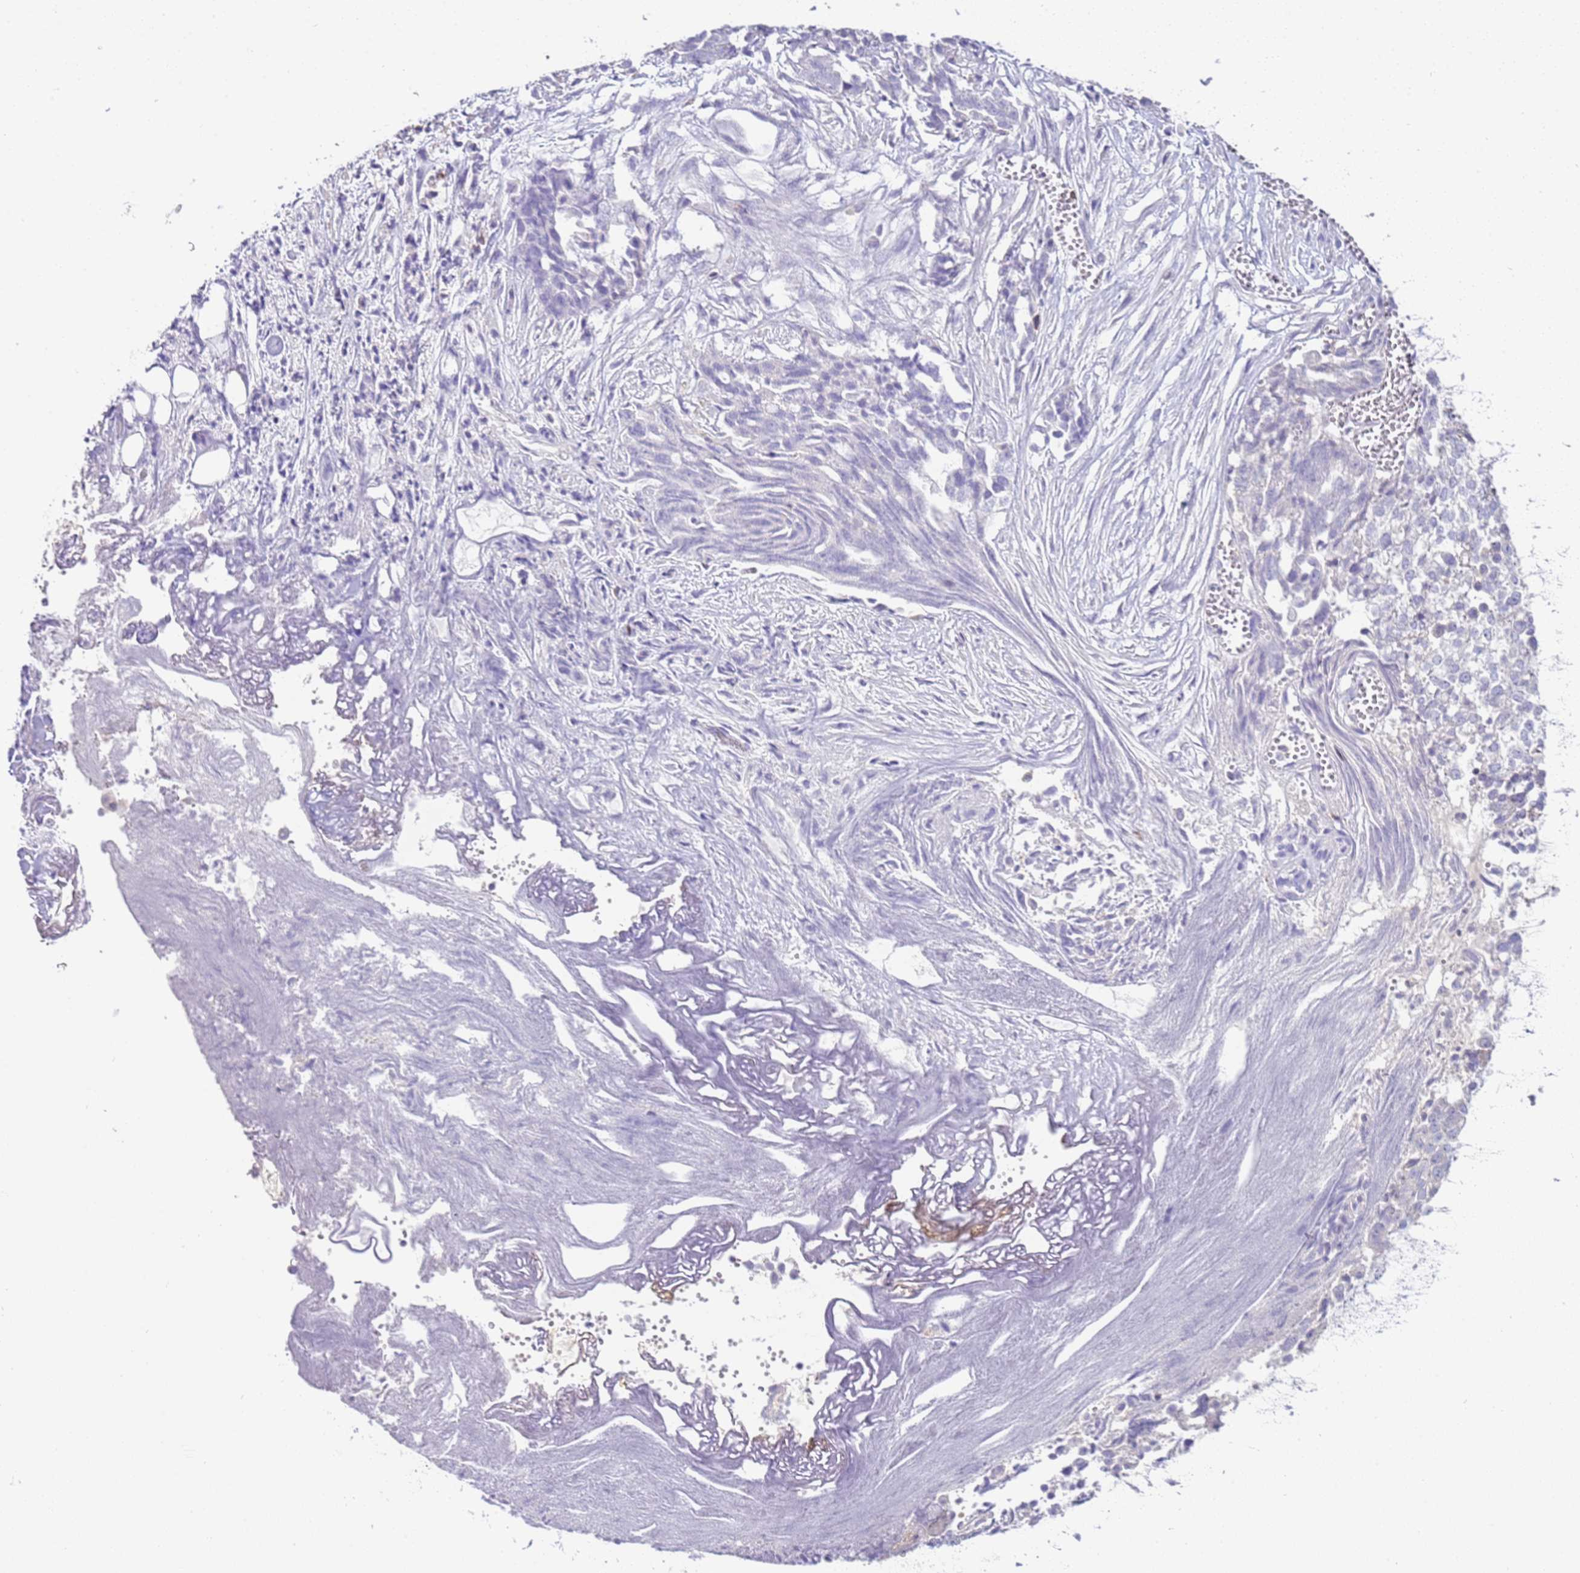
{"staining": {"intensity": "negative", "quantity": "none", "location": "none"}, "tissue": "ovarian cancer", "cell_type": "Tumor cells", "image_type": "cancer", "snomed": [{"axis": "morphology", "description": "Cystadenocarcinoma, serous, NOS"}, {"axis": "topography", "description": "Soft tissue"}, {"axis": "topography", "description": "Ovary"}], "caption": "Tumor cells show no significant staining in serous cystadenocarcinoma (ovarian).", "gene": "IL2RG", "patient": {"sex": "female", "age": 57}}